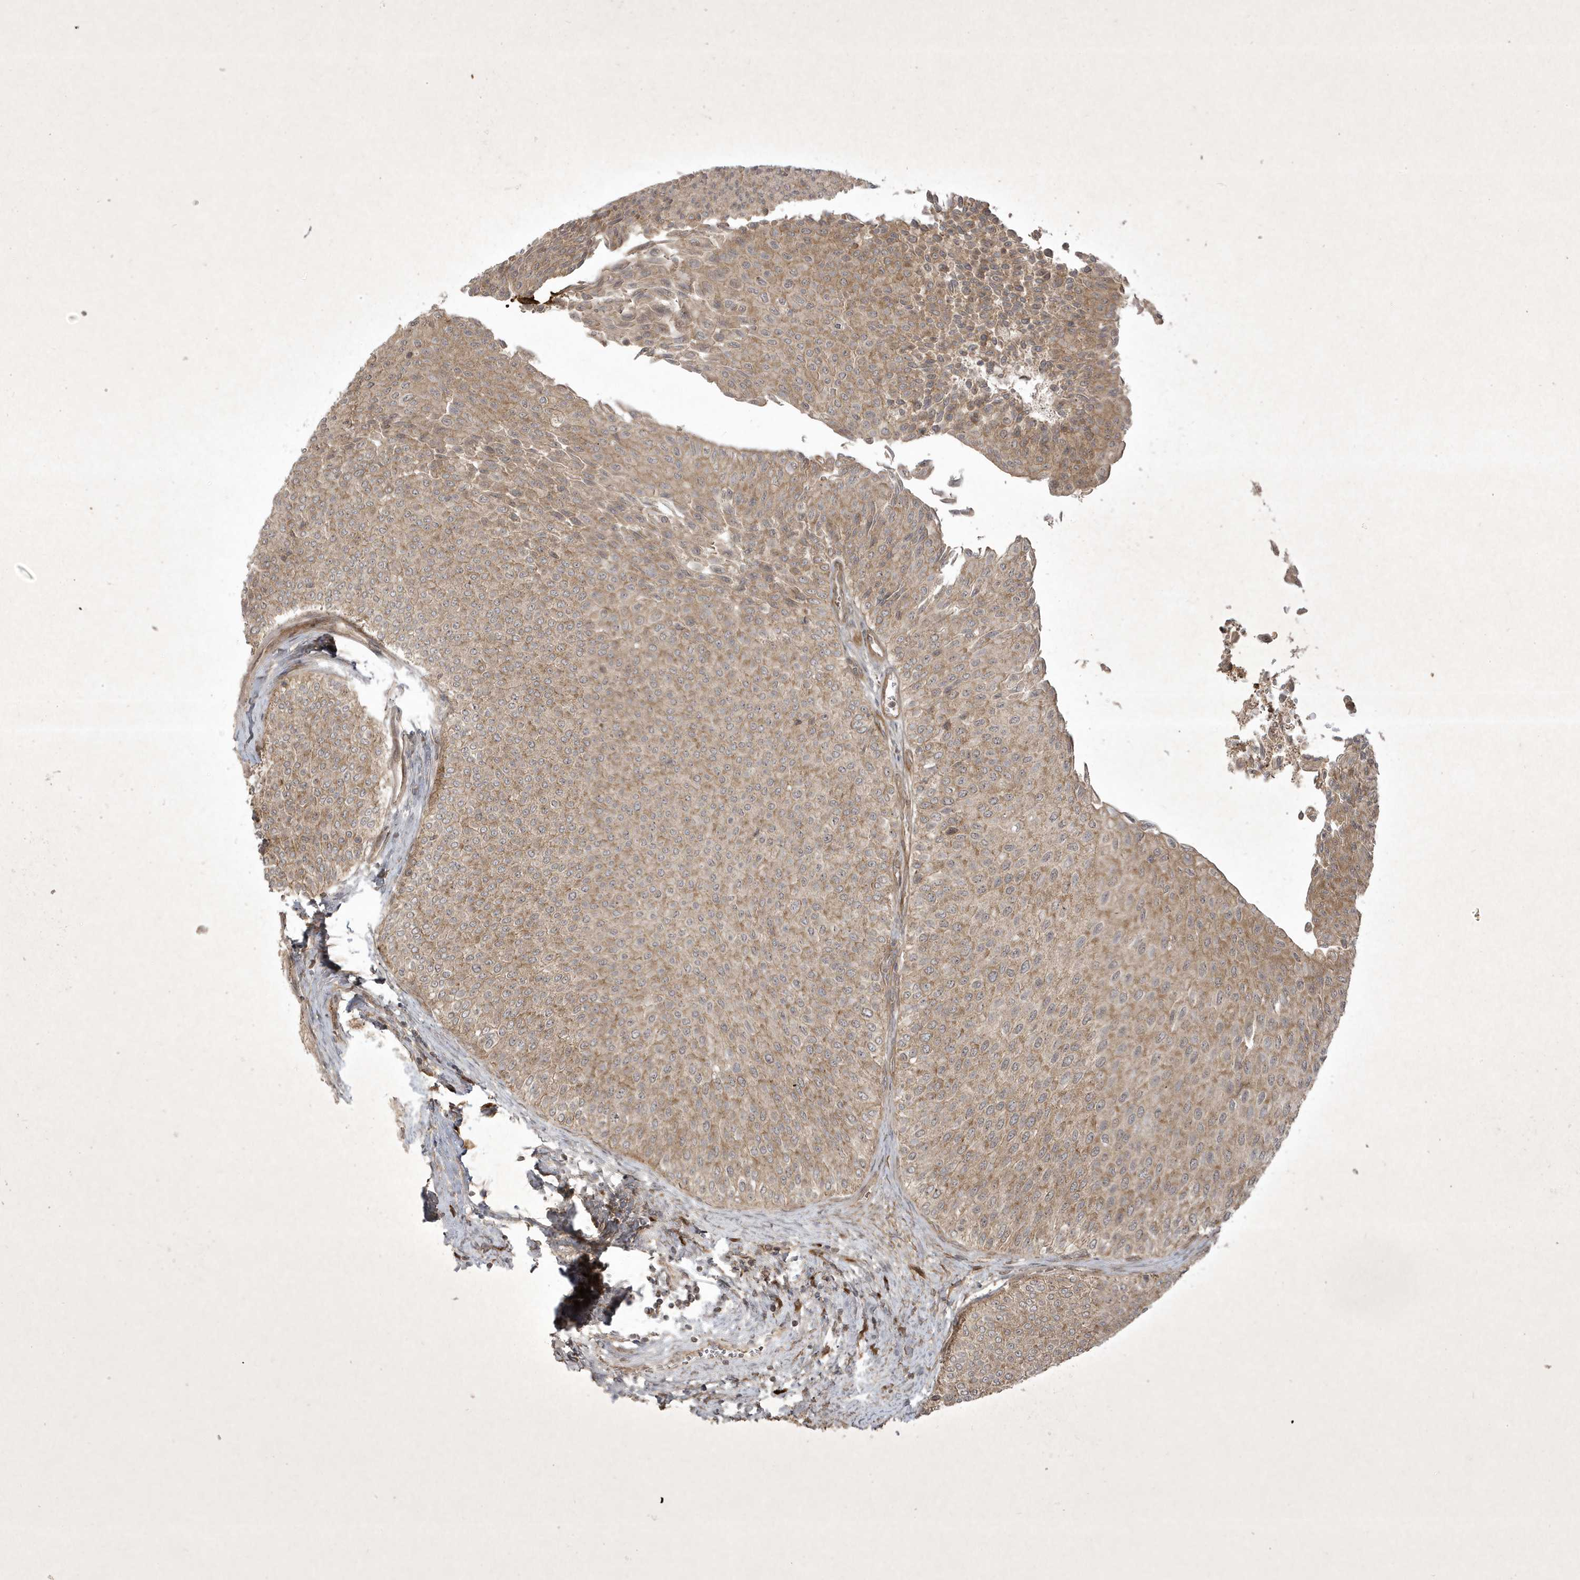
{"staining": {"intensity": "moderate", "quantity": ">75%", "location": "cytoplasmic/membranous"}, "tissue": "urothelial cancer", "cell_type": "Tumor cells", "image_type": "cancer", "snomed": [{"axis": "morphology", "description": "Urothelial carcinoma, Low grade"}, {"axis": "topography", "description": "Urinary bladder"}], "caption": "A histopathology image showing moderate cytoplasmic/membranous expression in approximately >75% of tumor cells in urothelial cancer, as visualized by brown immunohistochemical staining.", "gene": "FAM83C", "patient": {"sex": "male", "age": 78}}